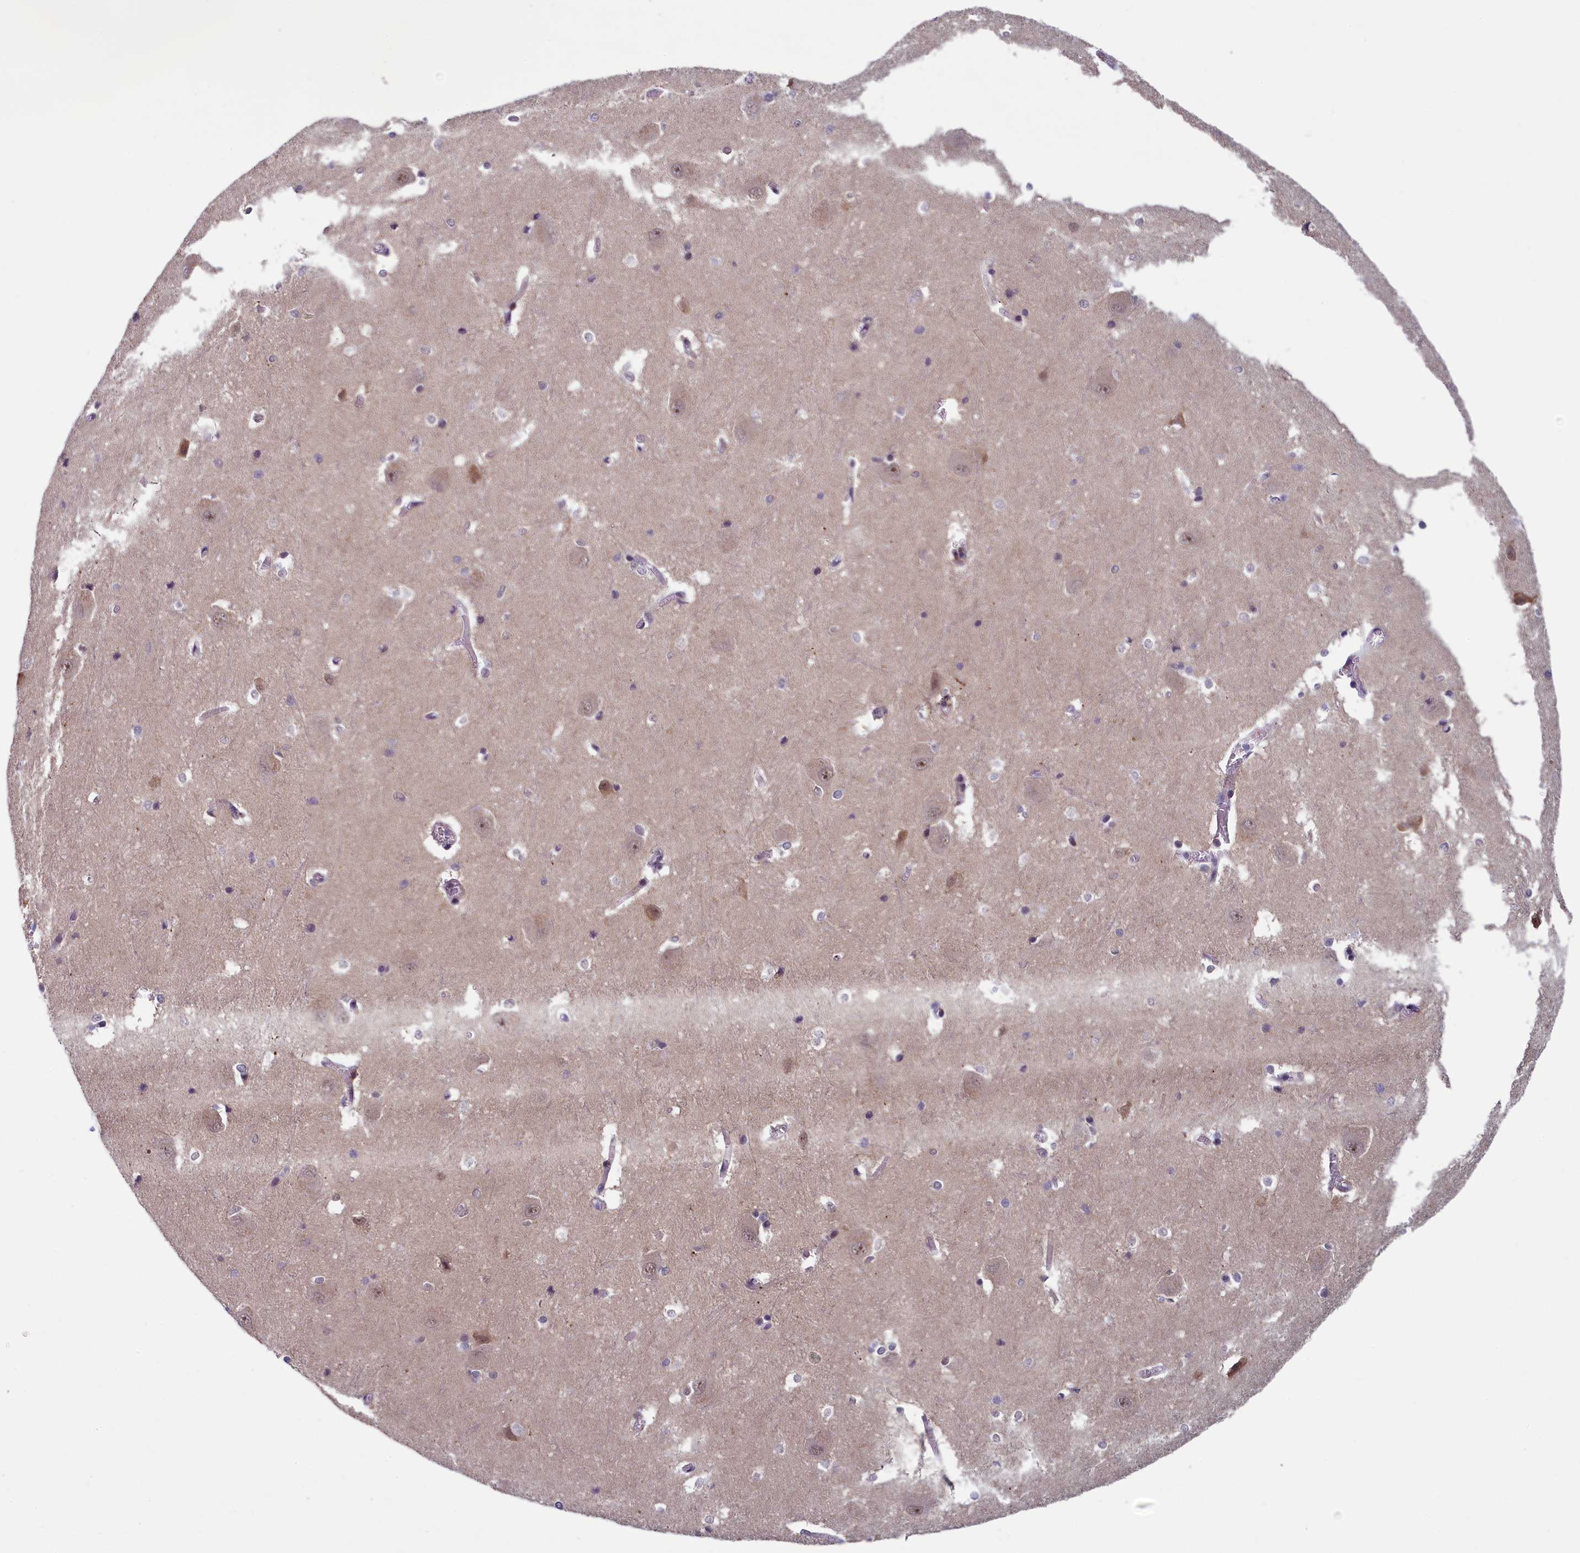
{"staining": {"intensity": "negative", "quantity": "none", "location": "none"}, "tissue": "caudate", "cell_type": "Glial cells", "image_type": "normal", "snomed": [{"axis": "morphology", "description": "Normal tissue, NOS"}, {"axis": "topography", "description": "Lateral ventricle wall"}], "caption": "The immunohistochemistry (IHC) micrograph has no significant expression in glial cells of caudate.", "gene": "CNEP1R1", "patient": {"sex": "male", "age": 37}}